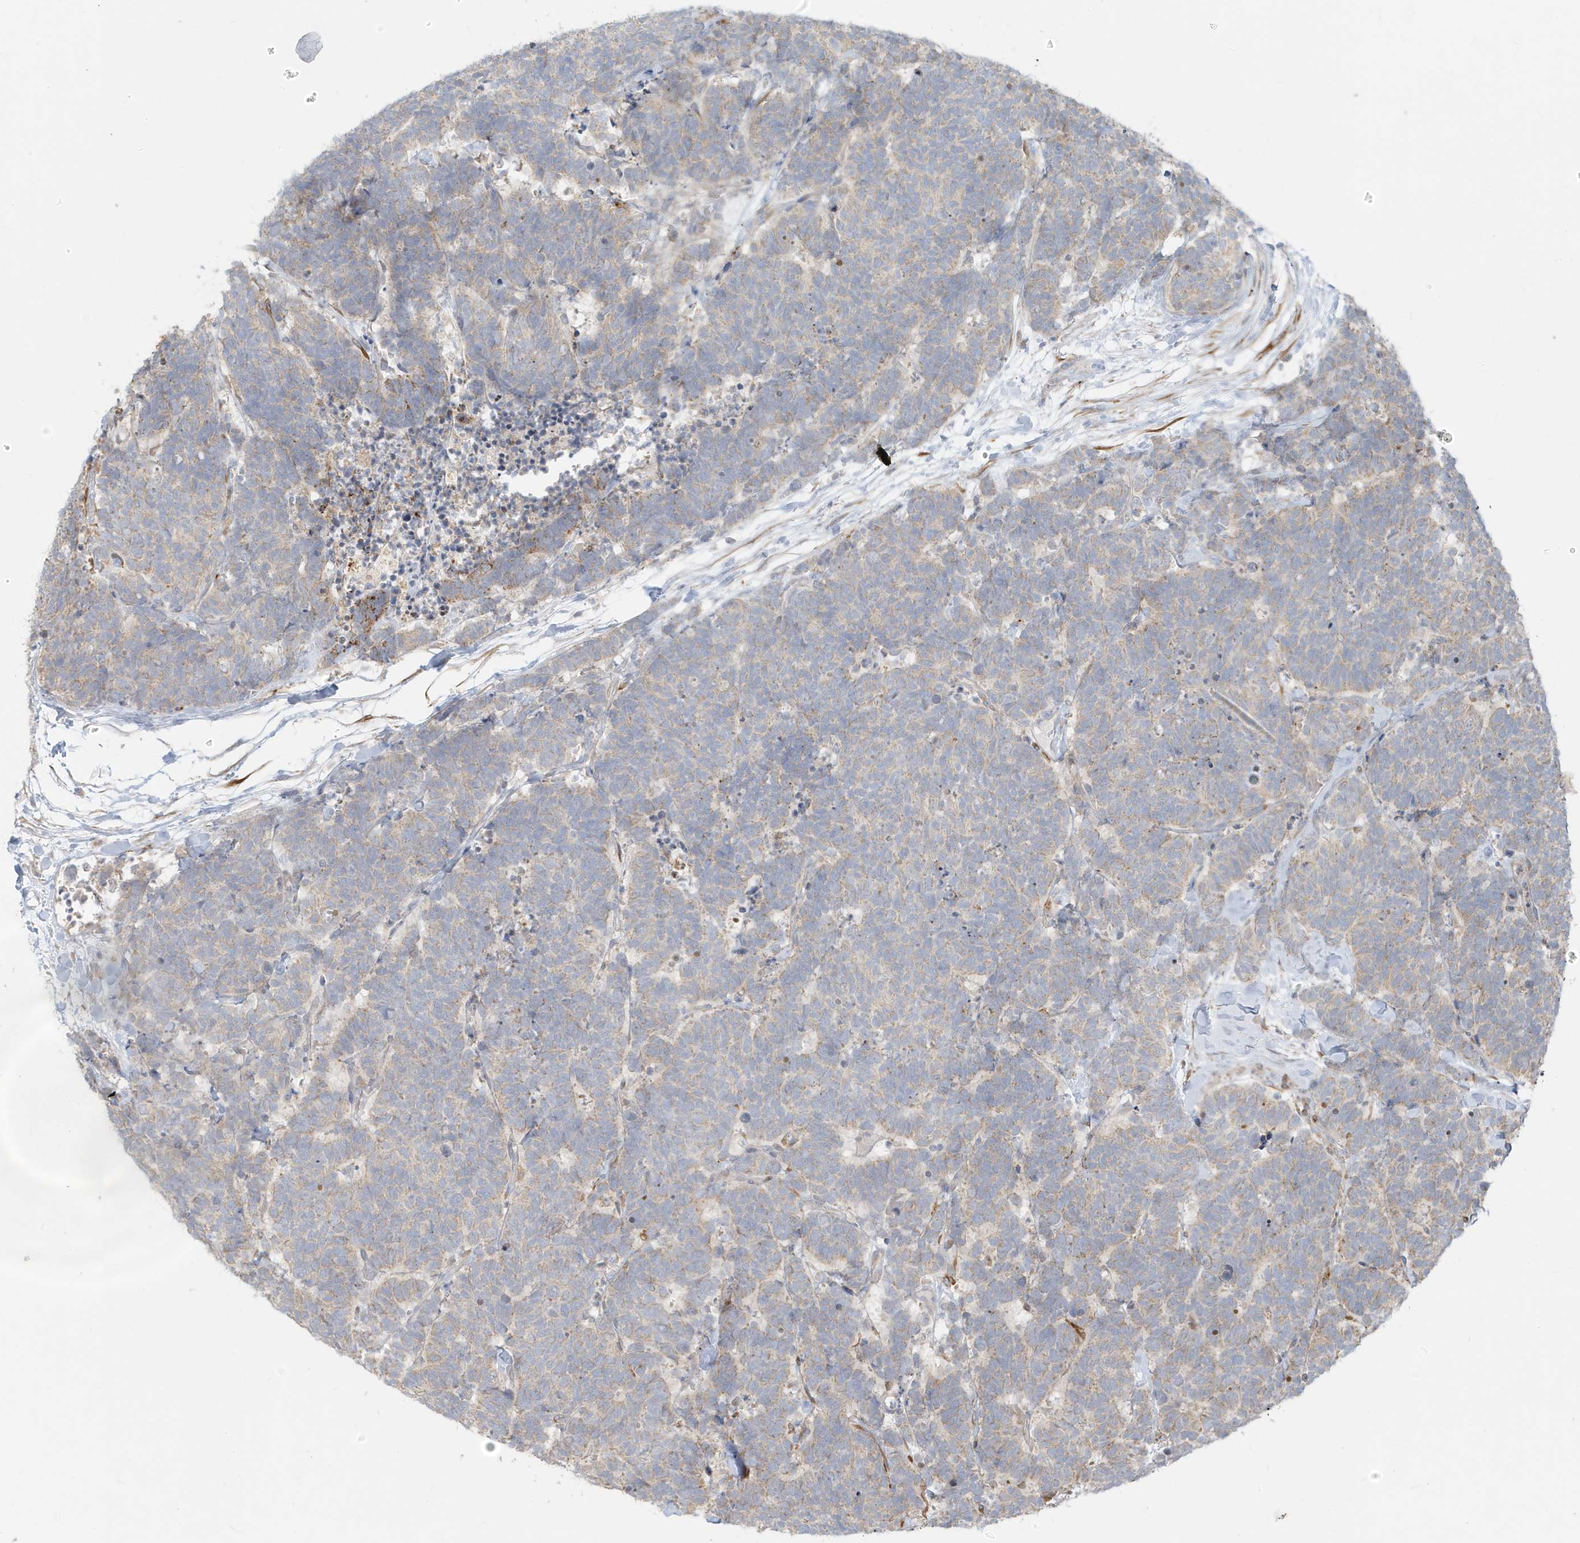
{"staining": {"intensity": "weak", "quantity": "<25%", "location": "cytoplasmic/membranous"}, "tissue": "carcinoid", "cell_type": "Tumor cells", "image_type": "cancer", "snomed": [{"axis": "morphology", "description": "Carcinoma, NOS"}, {"axis": "morphology", "description": "Carcinoid, malignant, NOS"}, {"axis": "topography", "description": "Urinary bladder"}], "caption": "There is no significant positivity in tumor cells of carcinoma. Nuclei are stained in blue.", "gene": "MCOLN1", "patient": {"sex": "male", "age": 57}}